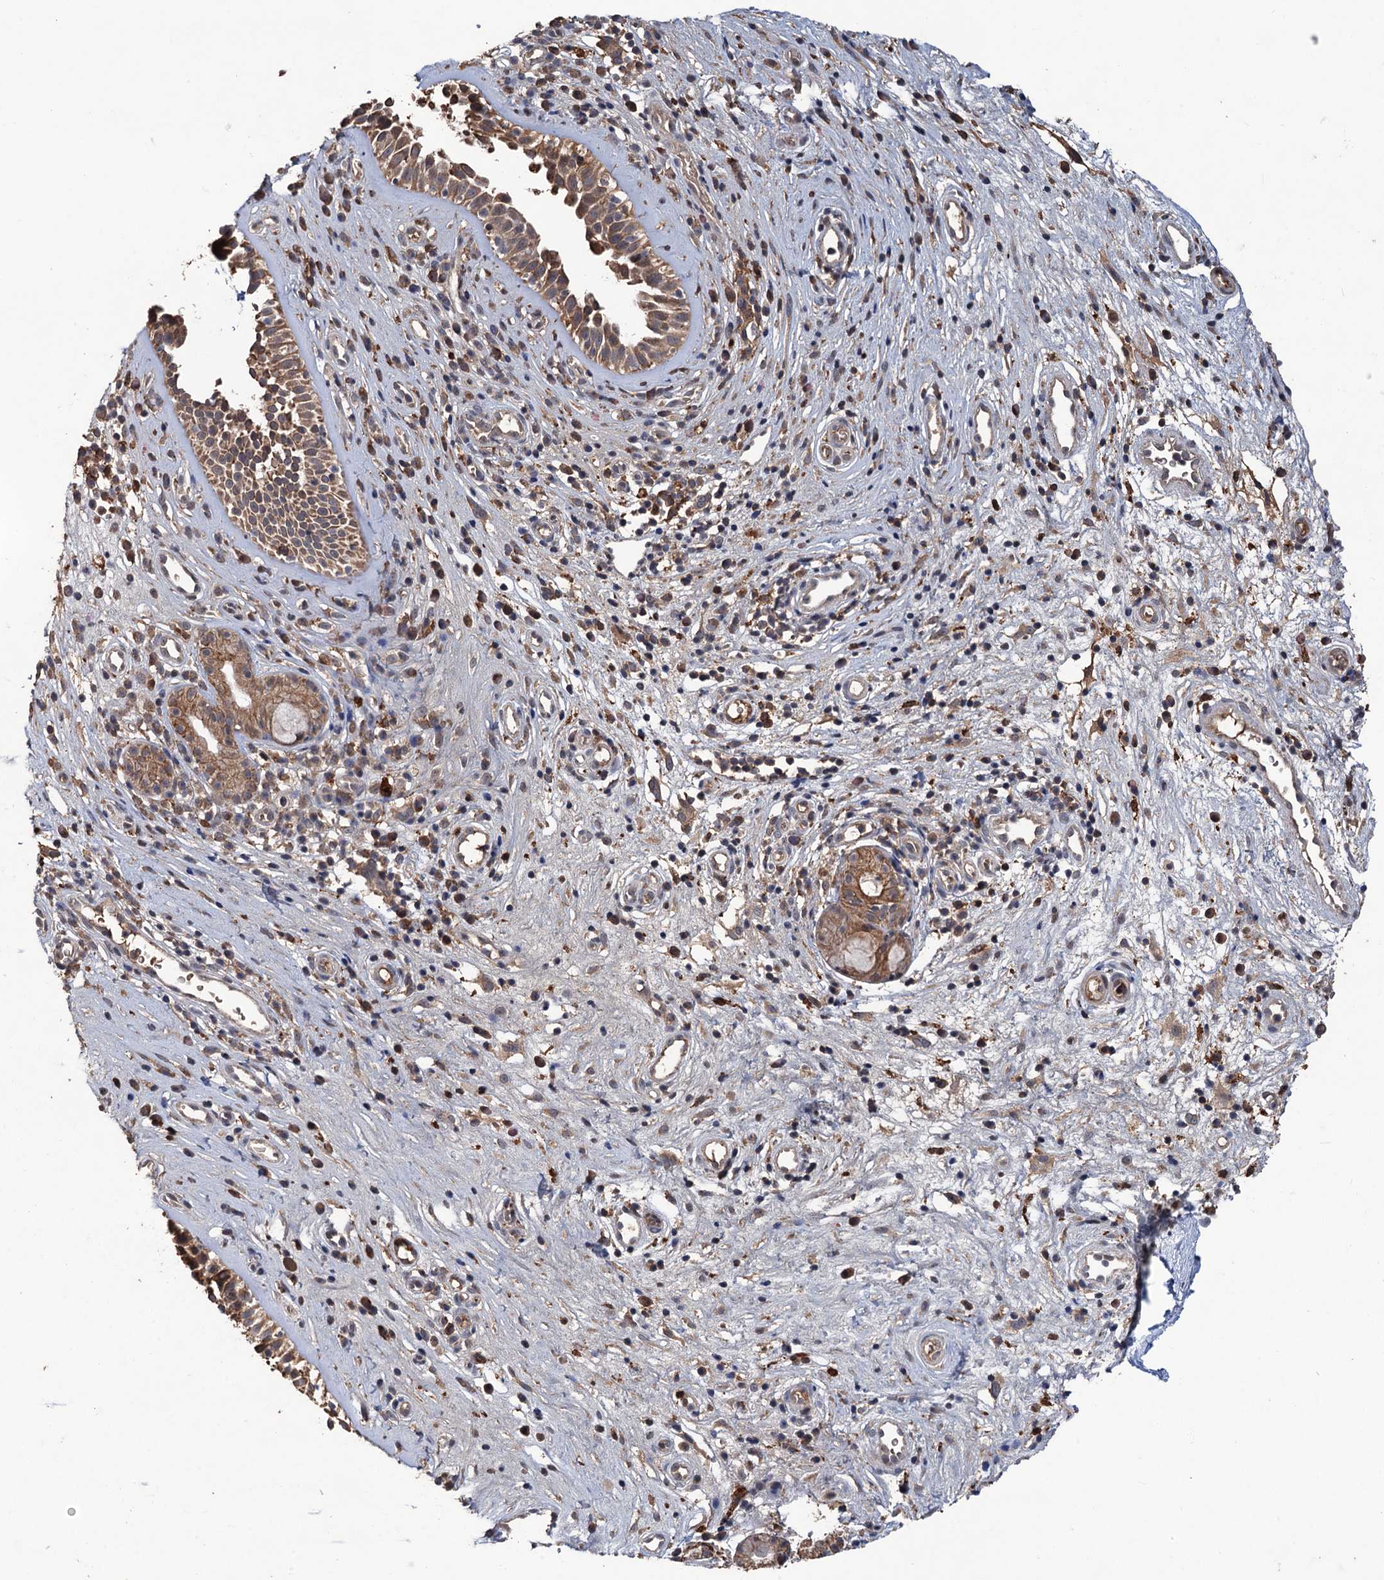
{"staining": {"intensity": "moderate", "quantity": ">75%", "location": "cytoplasmic/membranous"}, "tissue": "nasopharynx", "cell_type": "Respiratory epithelial cells", "image_type": "normal", "snomed": [{"axis": "morphology", "description": "Normal tissue, NOS"}, {"axis": "topography", "description": "Nasopharynx"}], "caption": "A micrograph showing moderate cytoplasmic/membranous staining in about >75% of respiratory epithelial cells in unremarkable nasopharynx, as visualized by brown immunohistochemical staining.", "gene": "ZNF438", "patient": {"sex": "male", "age": 32}}